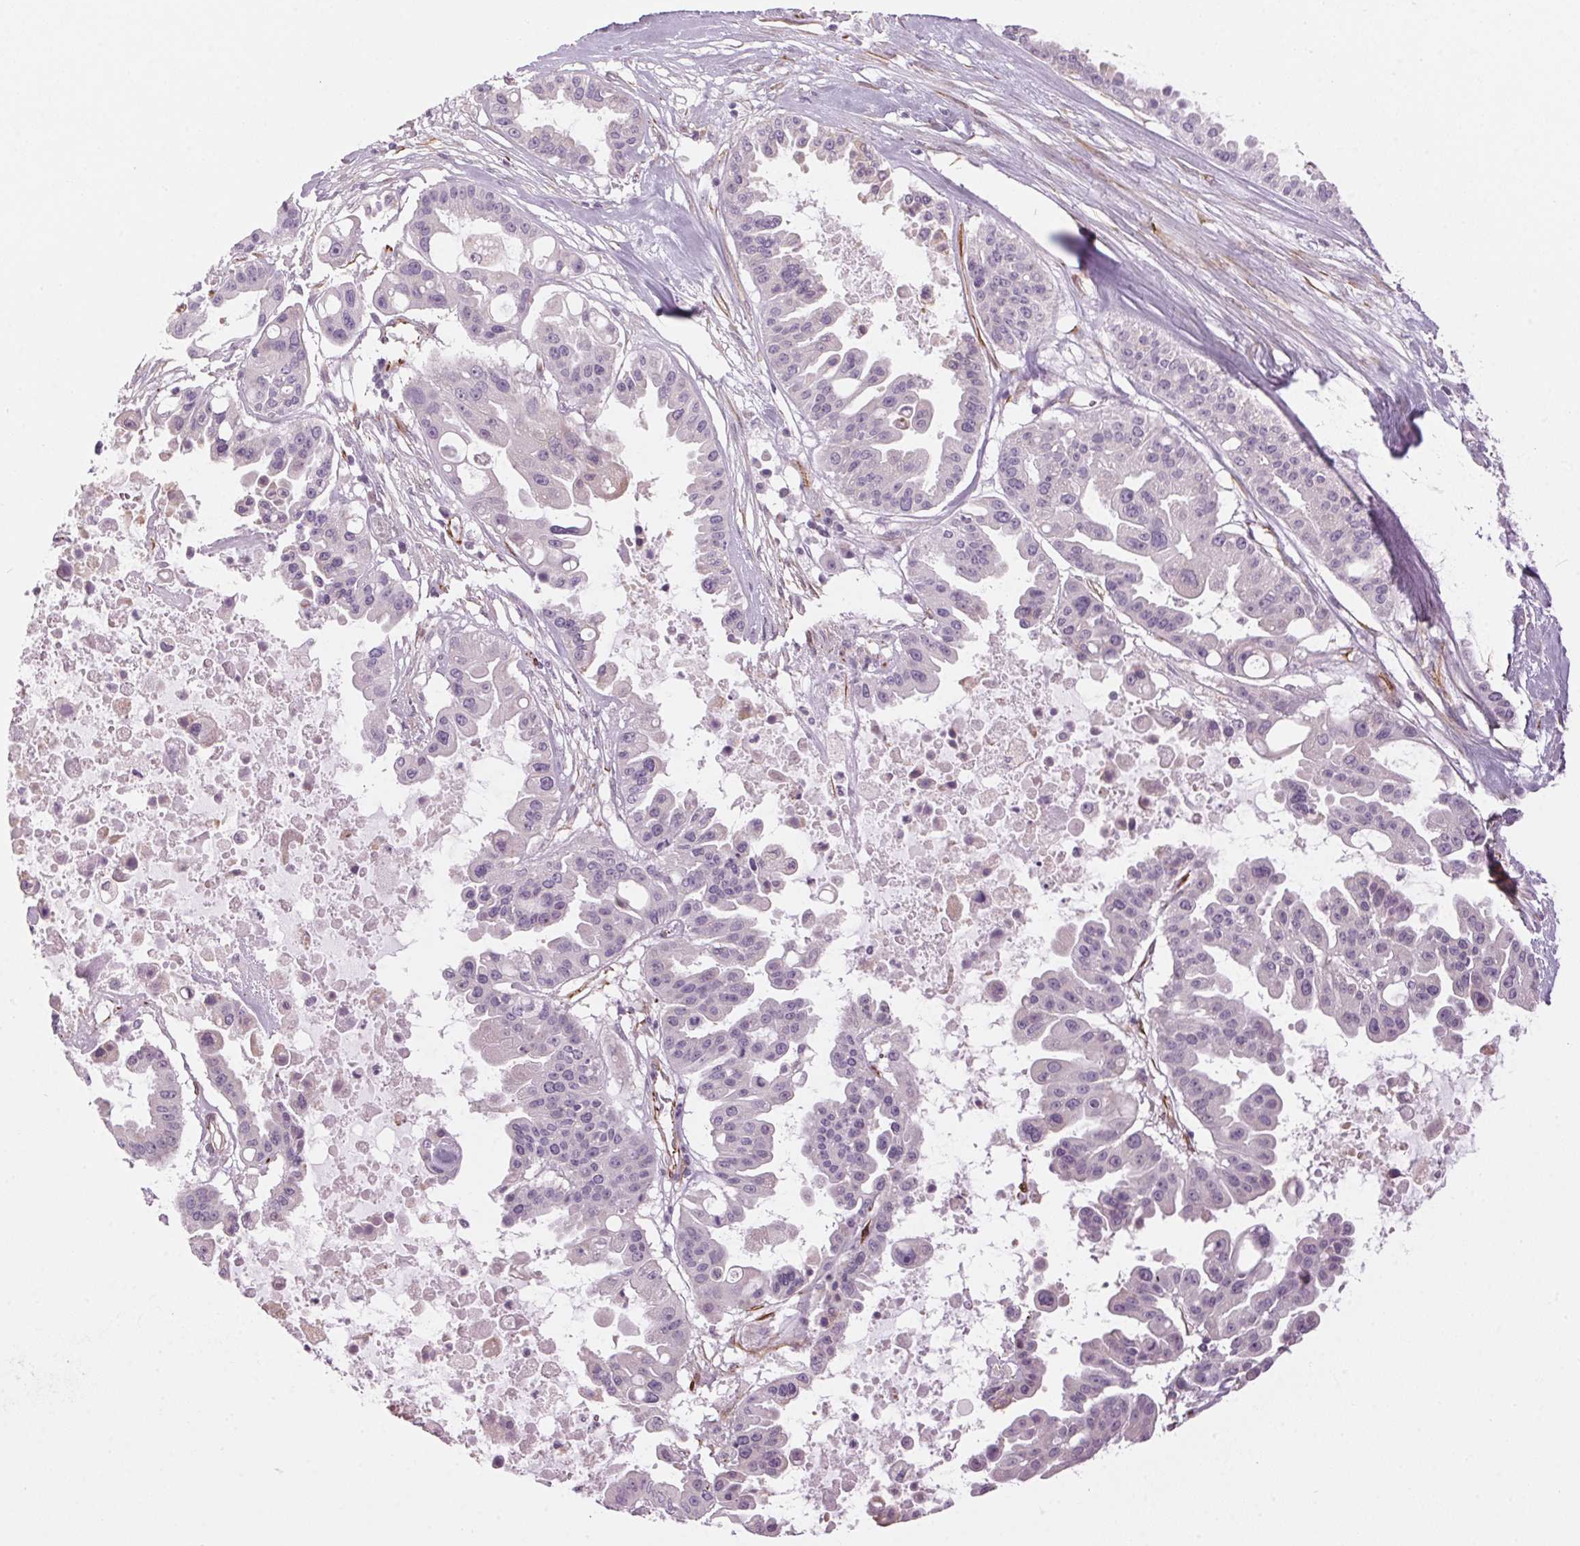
{"staining": {"intensity": "negative", "quantity": "none", "location": "none"}, "tissue": "ovarian cancer", "cell_type": "Tumor cells", "image_type": "cancer", "snomed": [{"axis": "morphology", "description": "Cystadenocarcinoma, serous, NOS"}, {"axis": "topography", "description": "Ovary"}], "caption": "IHC image of neoplastic tissue: human serous cystadenocarcinoma (ovarian) stained with DAB reveals no significant protein positivity in tumor cells.", "gene": "CLPS", "patient": {"sex": "female", "age": 56}}